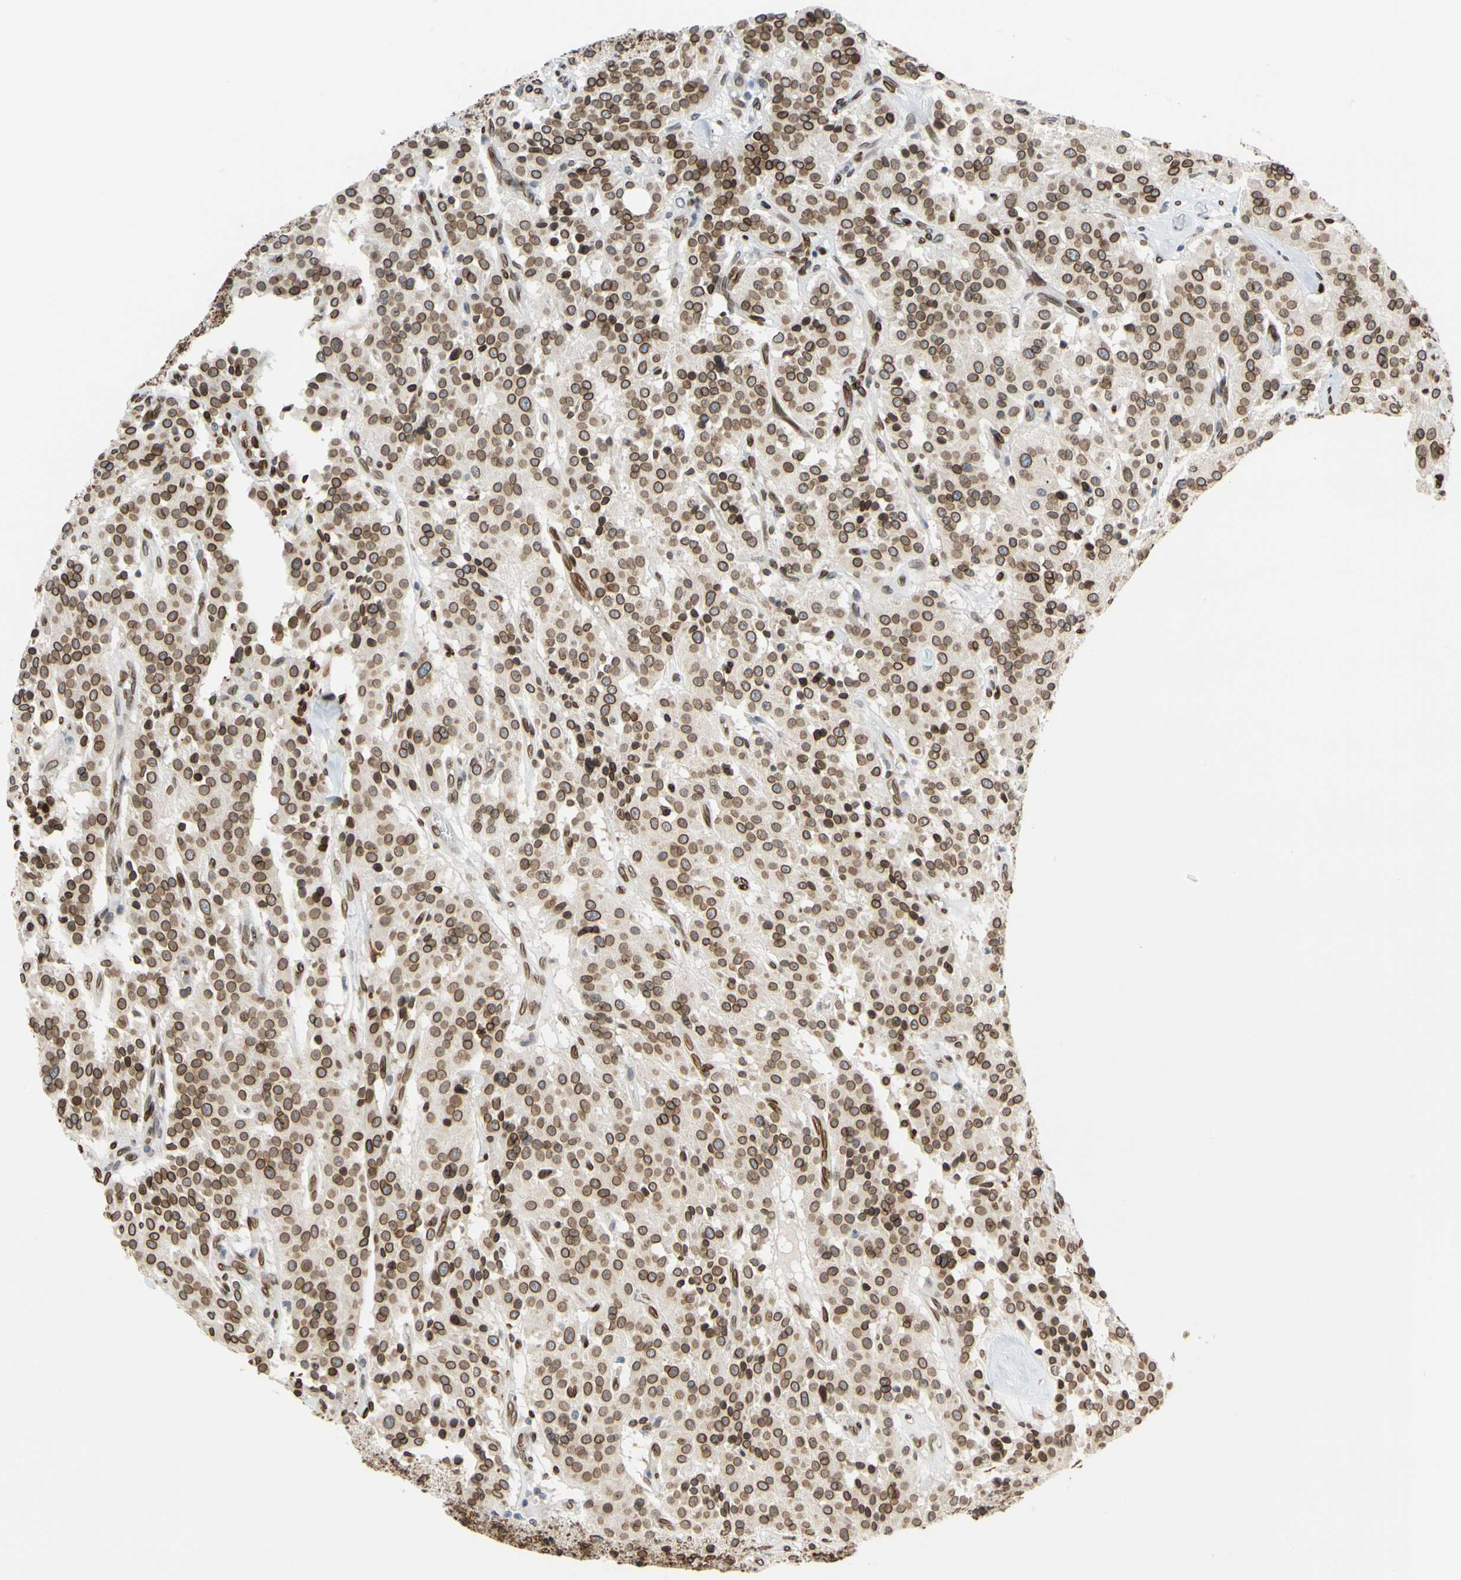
{"staining": {"intensity": "strong", "quantity": ">75%", "location": "cytoplasmic/membranous,nuclear"}, "tissue": "carcinoid", "cell_type": "Tumor cells", "image_type": "cancer", "snomed": [{"axis": "morphology", "description": "Carcinoid, malignant, NOS"}, {"axis": "topography", "description": "Lung"}], "caption": "An IHC image of neoplastic tissue is shown. Protein staining in brown shows strong cytoplasmic/membranous and nuclear positivity in malignant carcinoid within tumor cells.", "gene": "SUN1", "patient": {"sex": "male", "age": 30}}